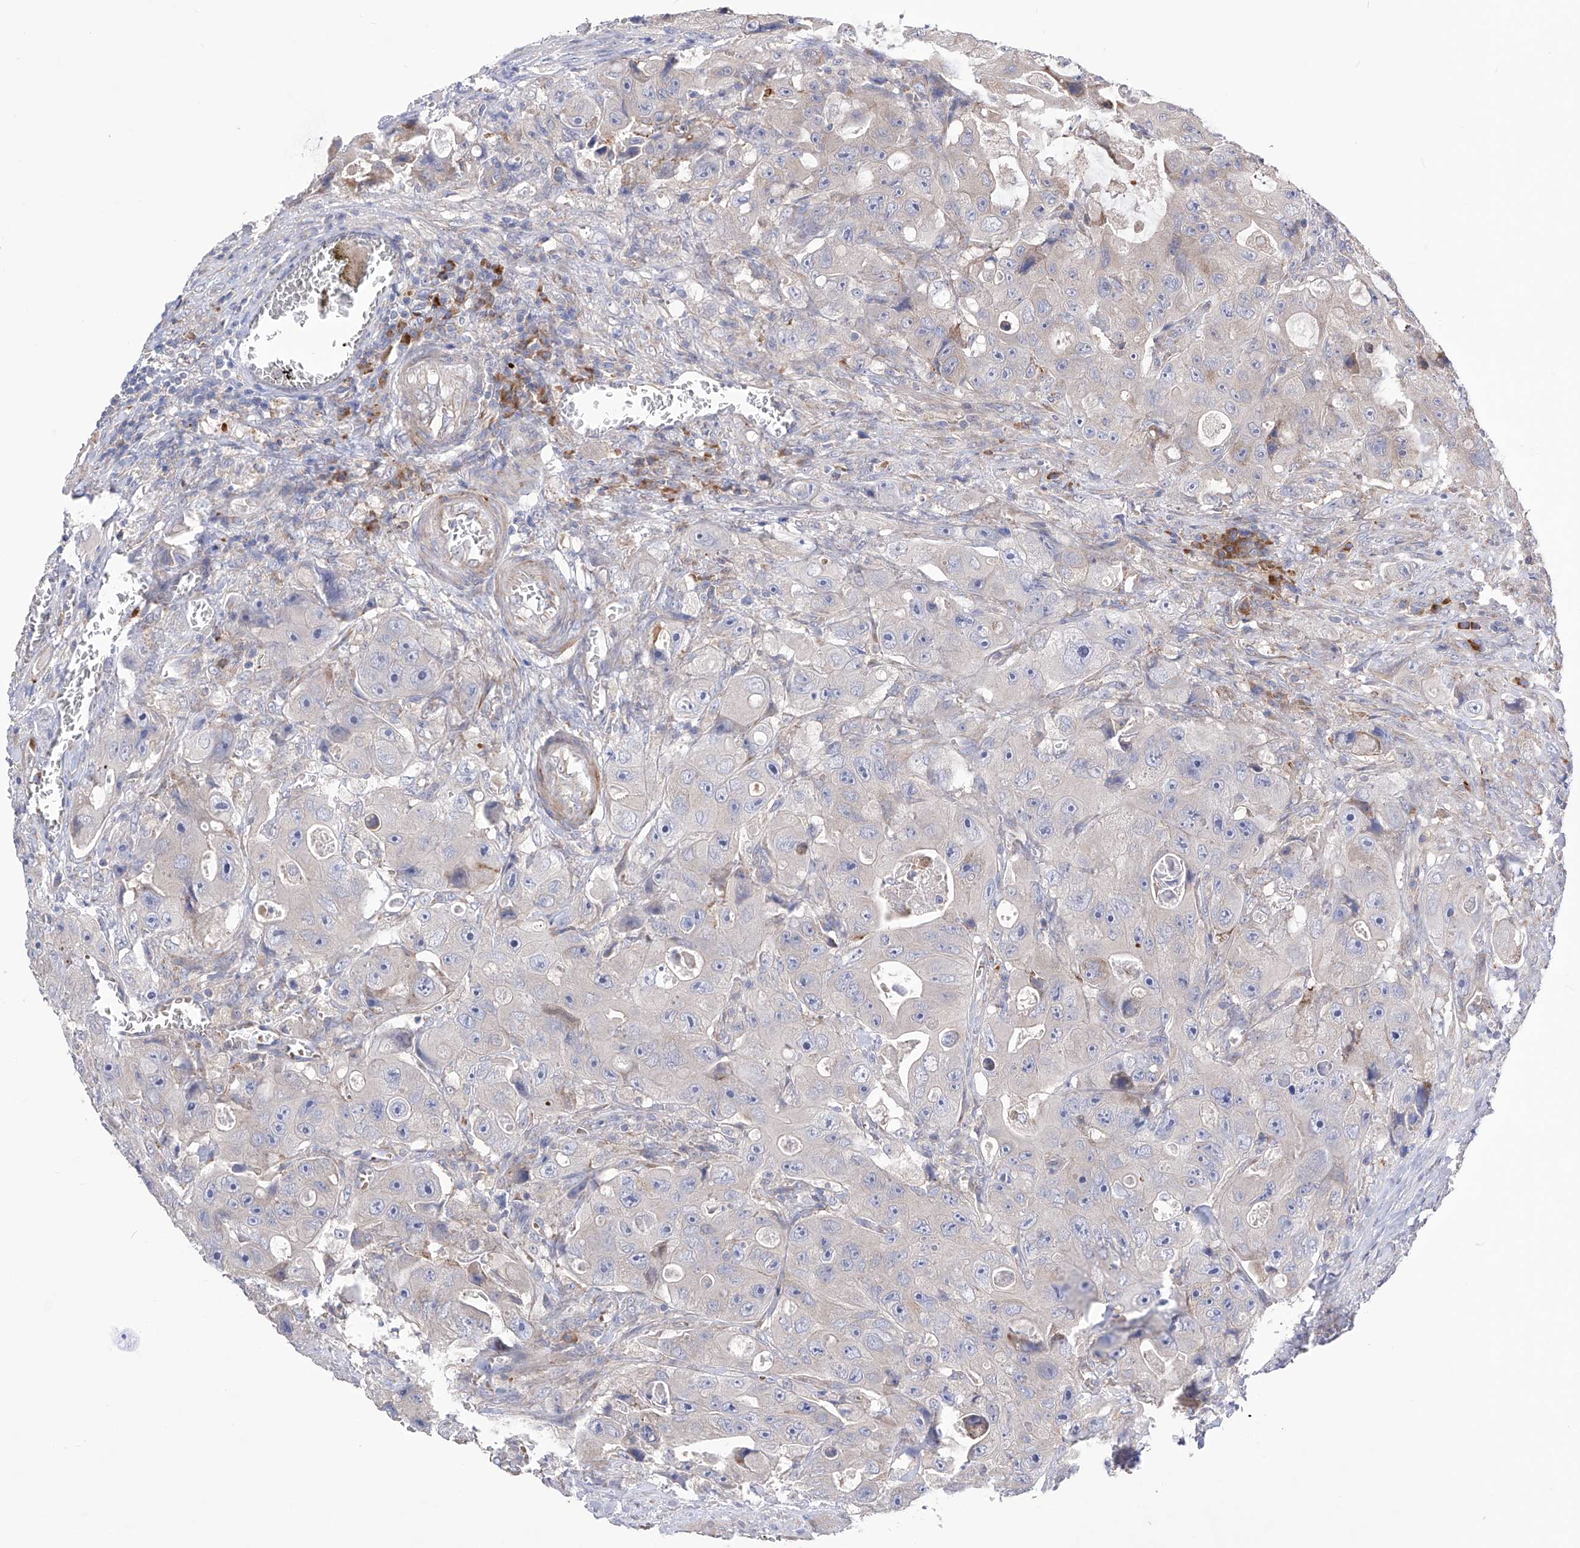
{"staining": {"intensity": "moderate", "quantity": "<25%", "location": "cytoplasmic/membranous"}, "tissue": "colorectal cancer", "cell_type": "Tumor cells", "image_type": "cancer", "snomed": [{"axis": "morphology", "description": "Adenocarcinoma, NOS"}, {"axis": "topography", "description": "Colon"}], "caption": "Moderate cytoplasmic/membranous staining is appreciated in approximately <25% of tumor cells in colorectal adenocarcinoma.", "gene": "NFATC4", "patient": {"sex": "female", "age": 46}}